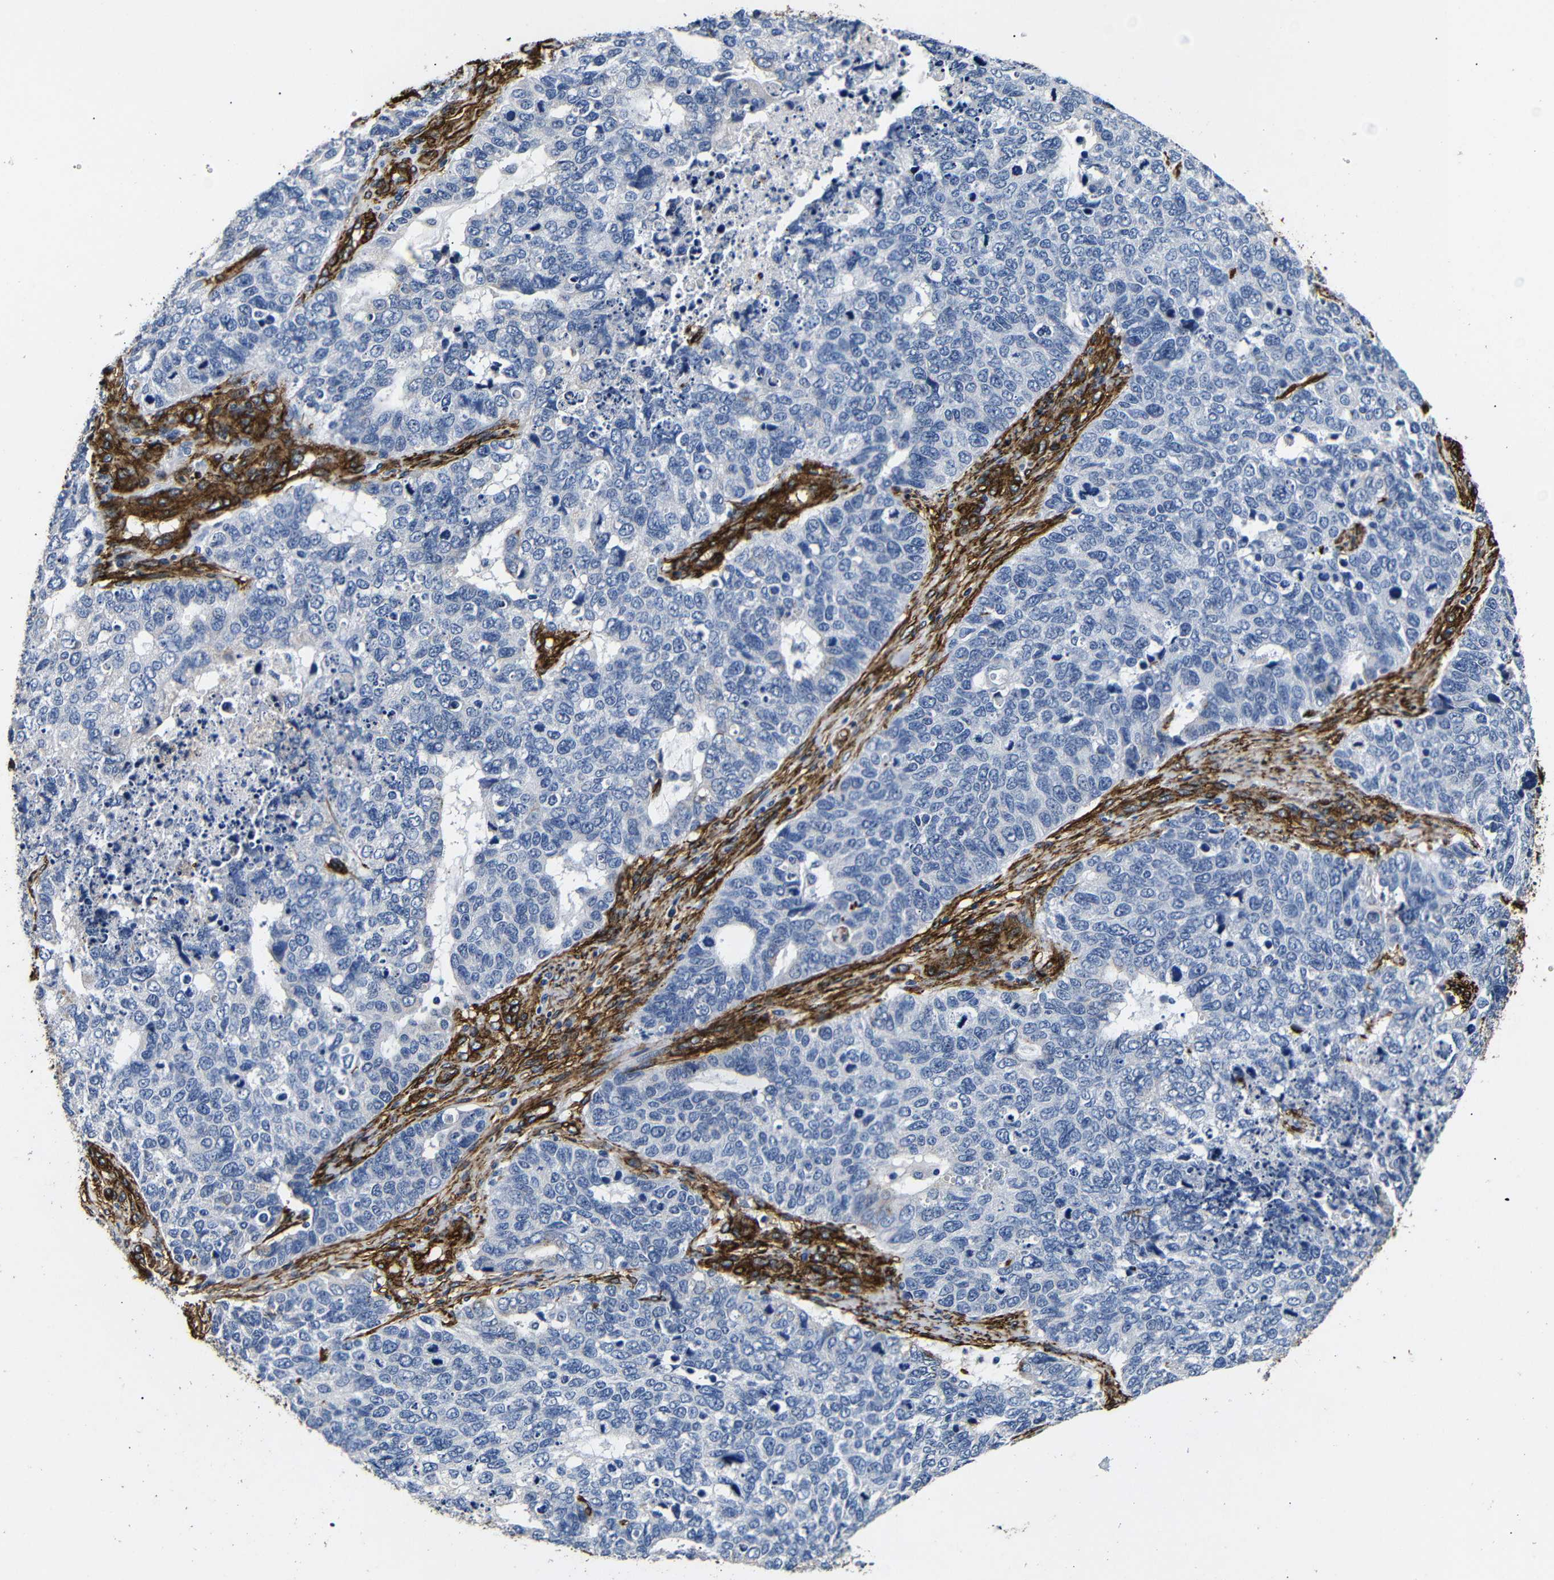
{"staining": {"intensity": "negative", "quantity": "none", "location": "none"}, "tissue": "cervical cancer", "cell_type": "Tumor cells", "image_type": "cancer", "snomed": [{"axis": "morphology", "description": "Squamous cell carcinoma, NOS"}, {"axis": "topography", "description": "Cervix"}], "caption": "Immunohistochemical staining of human squamous cell carcinoma (cervical) exhibits no significant positivity in tumor cells. (Brightfield microscopy of DAB immunohistochemistry at high magnification).", "gene": "CAV2", "patient": {"sex": "female", "age": 63}}